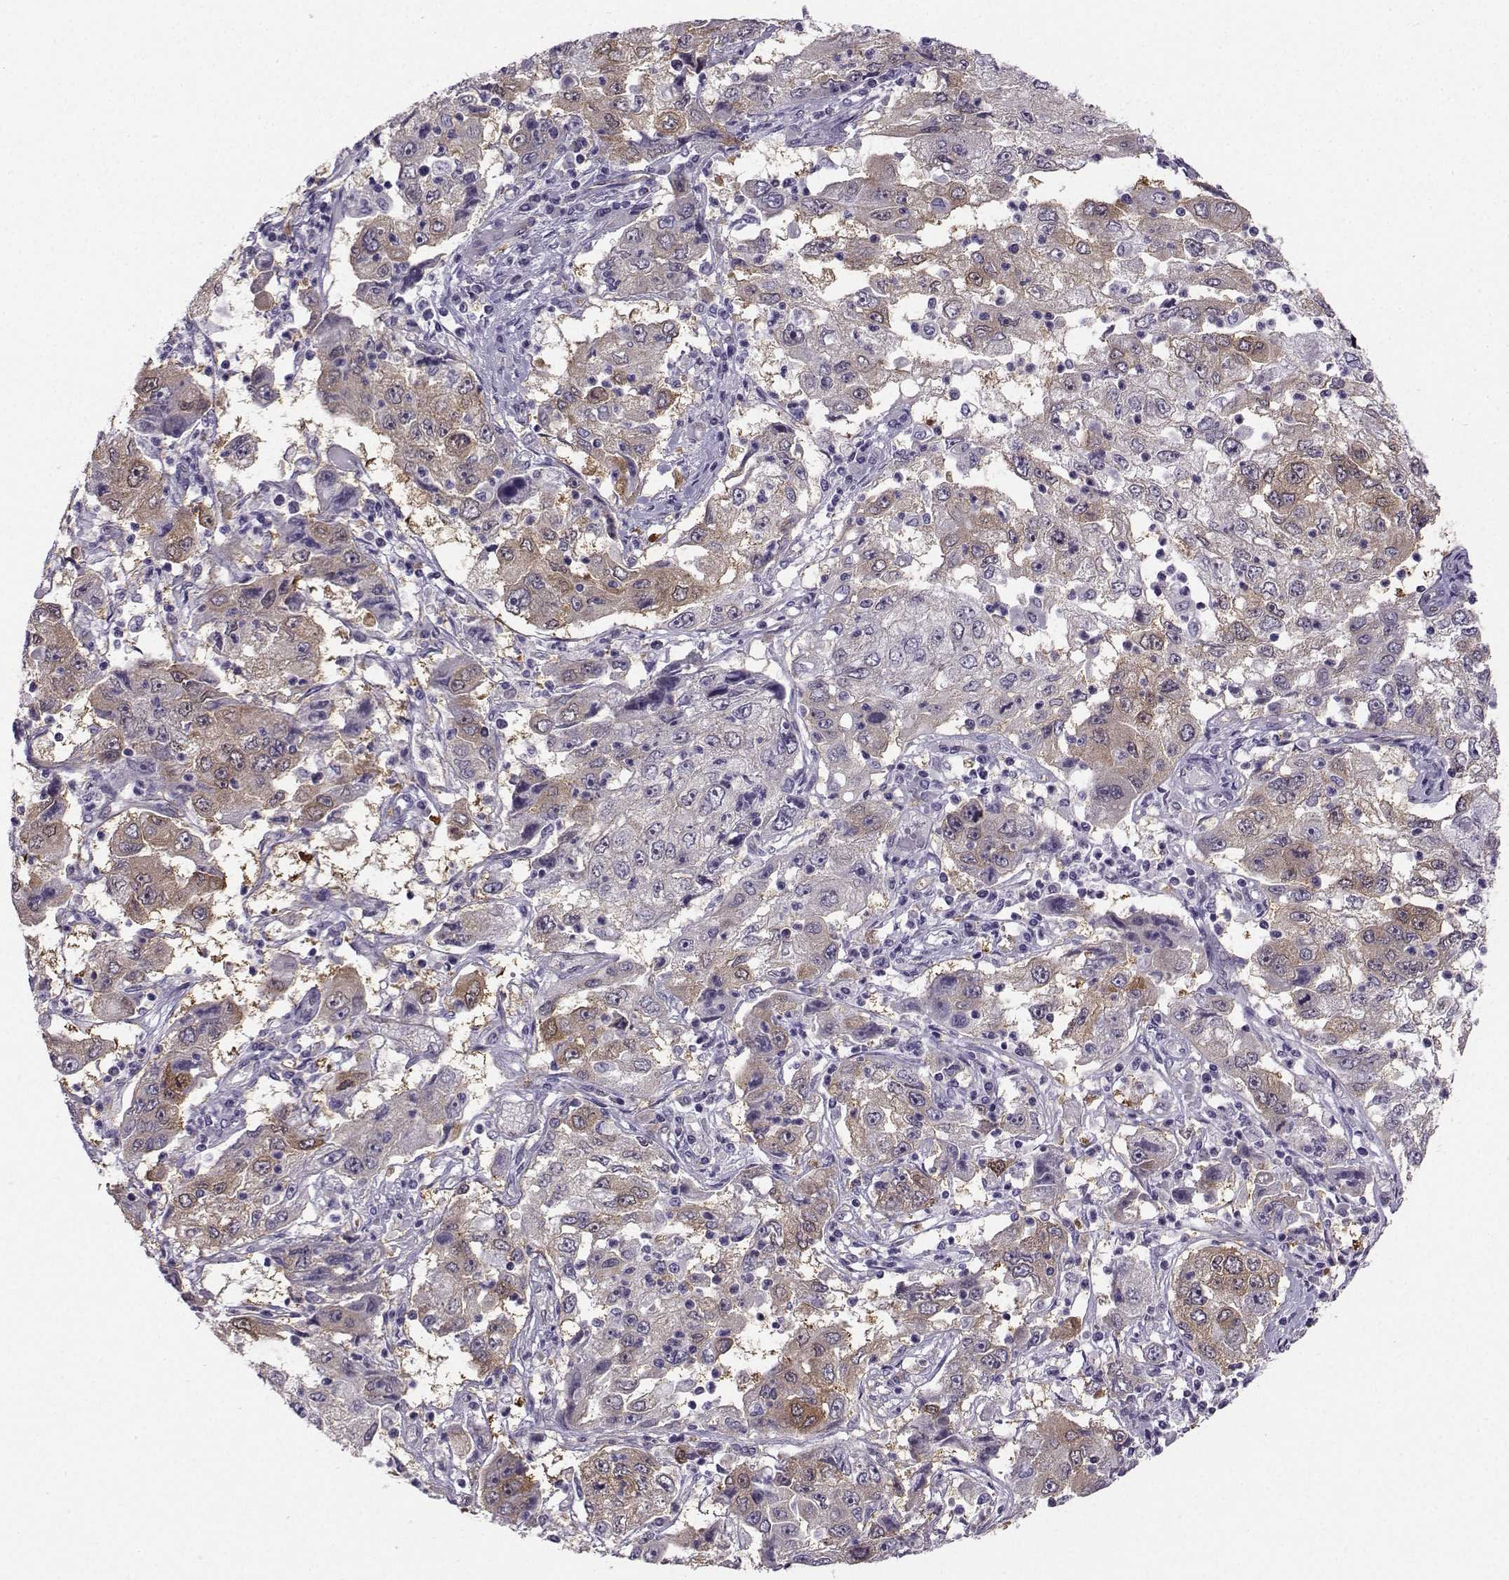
{"staining": {"intensity": "moderate", "quantity": "<25%", "location": "cytoplasmic/membranous"}, "tissue": "cervical cancer", "cell_type": "Tumor cells", "image_type": "cancer", "snomed": [{"axis": "morphology", "description": "Squamous cell carcinoma, NOS"}, {"axis": "topography", "description": "Cervix"}], "caption": "High-magnification brightfield microscopy of squamous cell carcinoma (cervical) stained with DAB (brown) and counterstained with hematoxylin (blue). tumor cells exhibit moderate cytoplasmic/membranous positivity is identified in about<25% of cells.", "gene": "NQO1", "patient": {"sex": "female", "age": 36}}